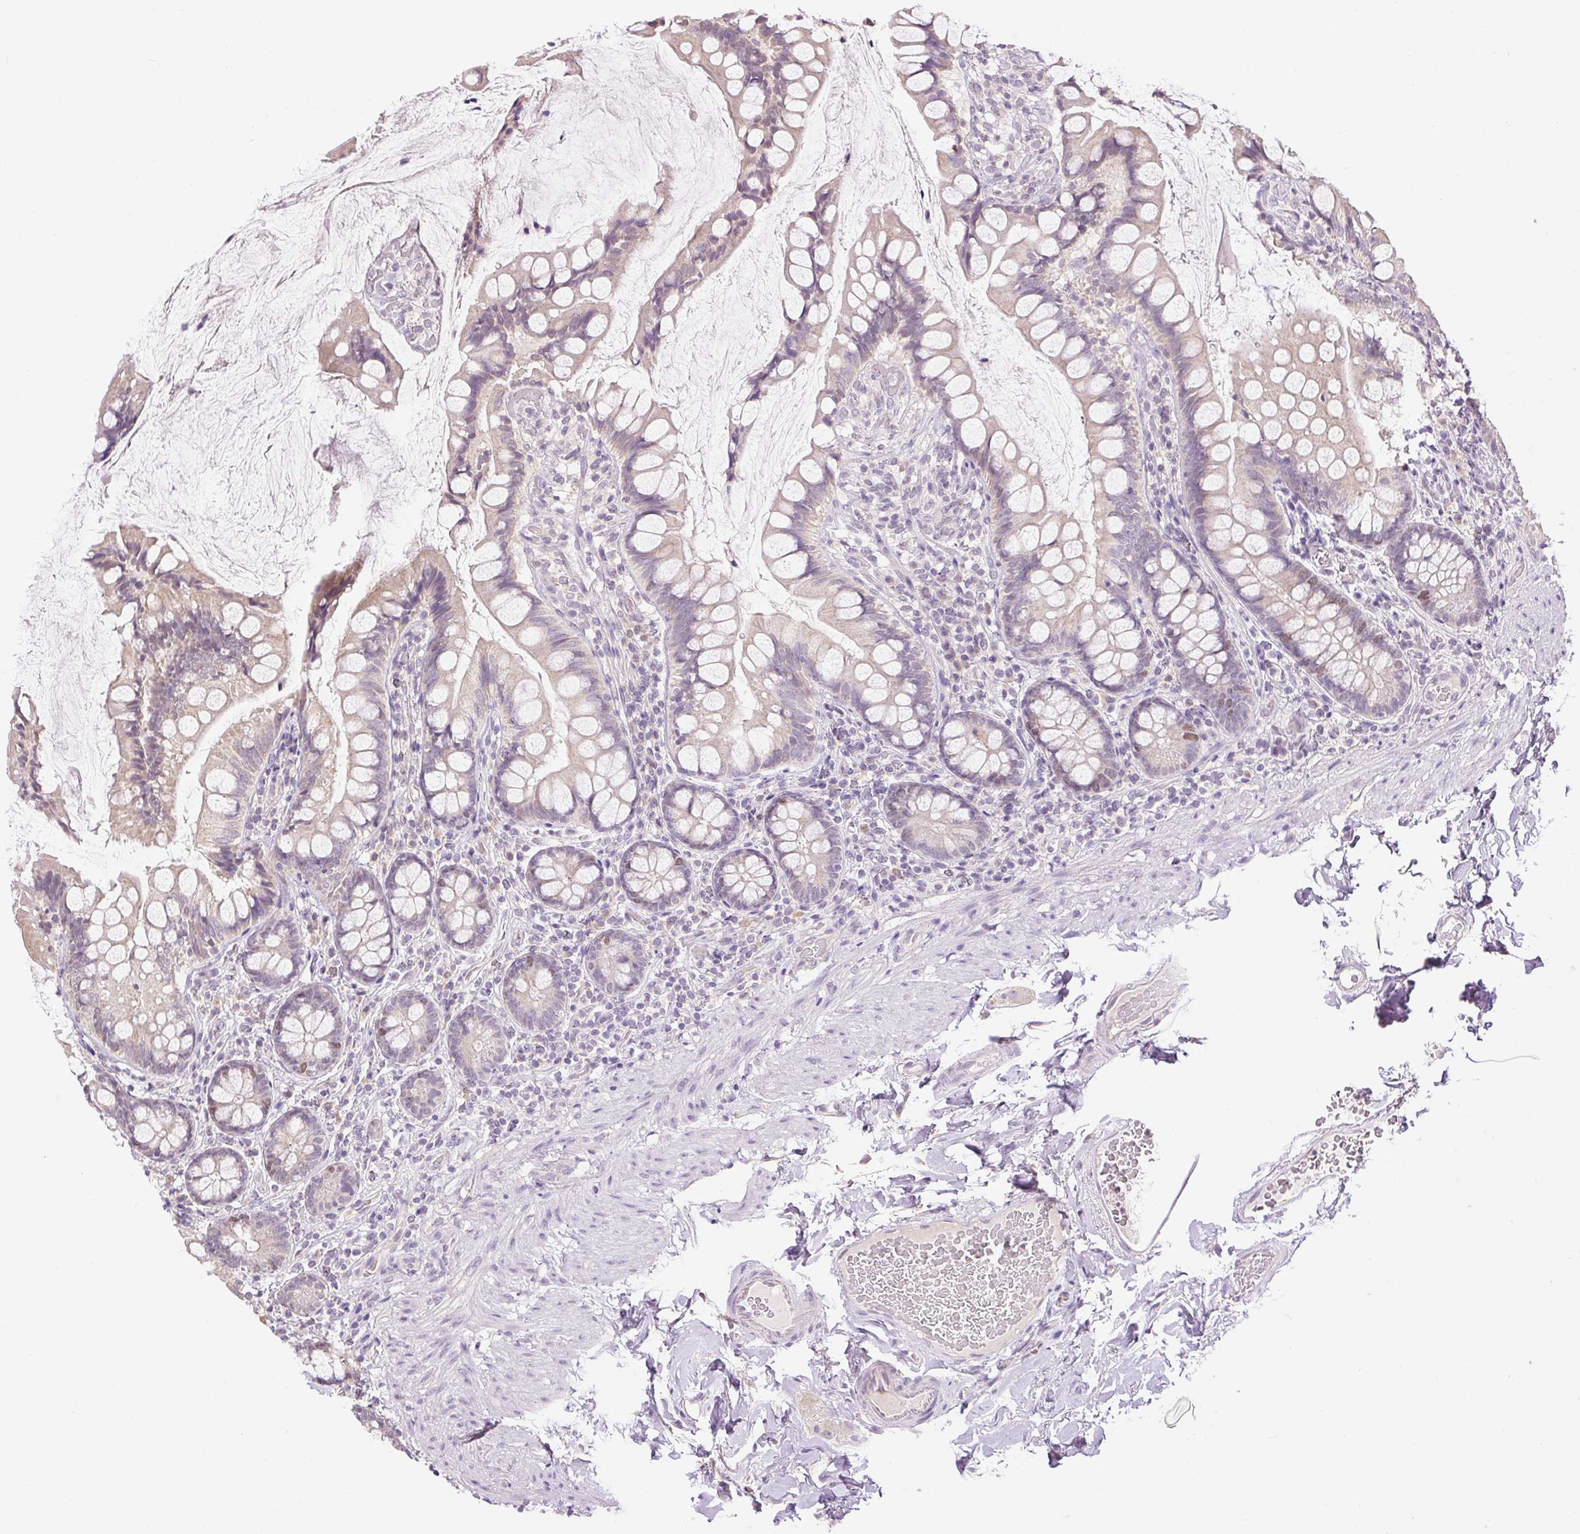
{"staining": {"intensity": "moderate", "quantity": "<25%", "location": "nuclear"}, "tissue": "small intestine", "cell_type": "Glandular cells", "image_type": "normal", "snomed": [{"axis": "morphology", "description": "Normal tissue, NOS"}, {"axis": "topography", "description": "Small intestine"}], "caption": "Glandular cells reveal low levels of moderate nuclear expression in approximately <25% of cells in unremarkable small intestine.", "gene": "RACGAP1", "patient": {"sex": "male", "age": 70}}